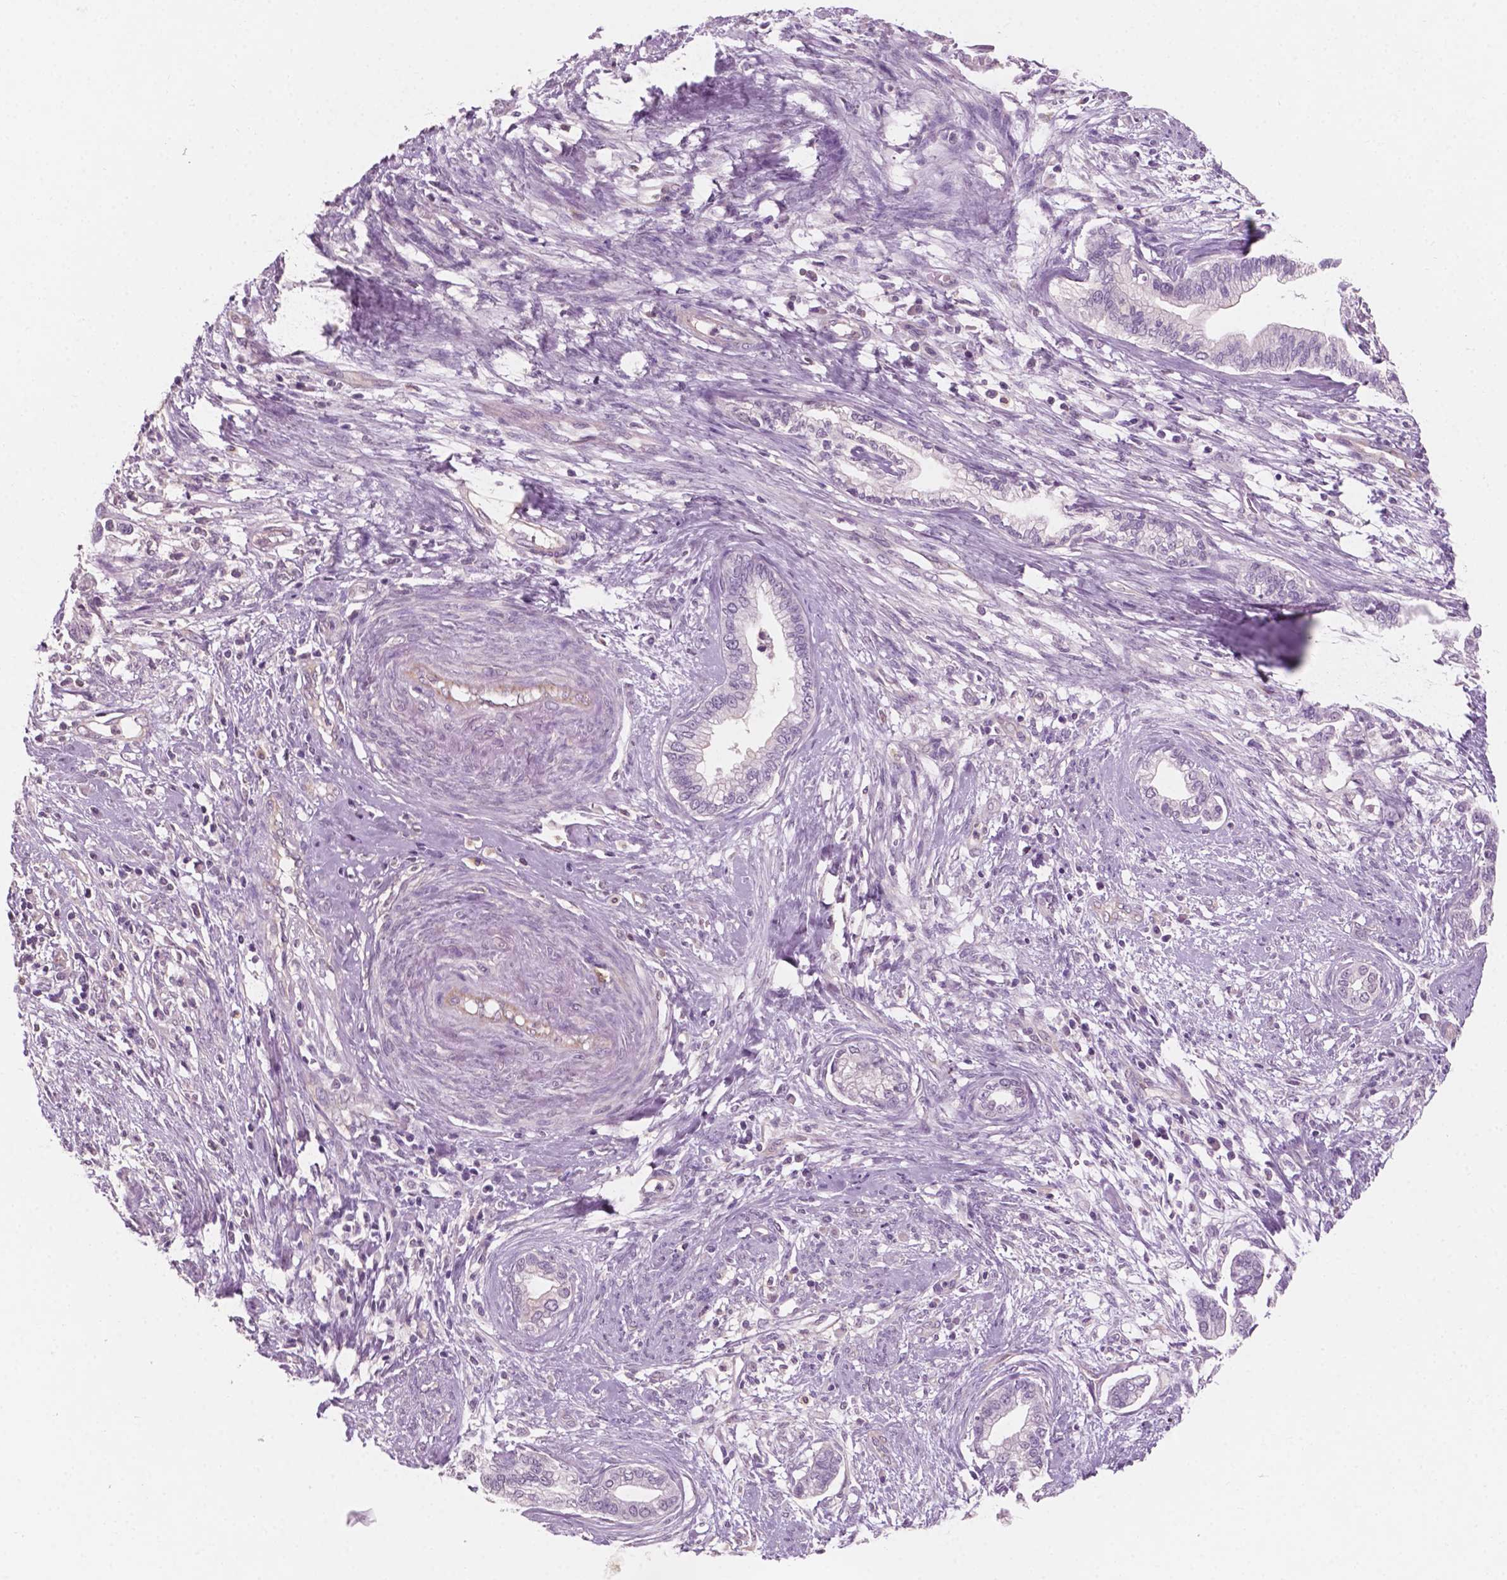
{"staining": {"intensity": "negative", "quantity": "none", "location": "none"}, "tissue": "cervical cancer", "cell_type": "Tumor cells", "image_type": "cancer", "snomed": [{"axis": "morphology", "description": "Adenocarcinoma, NOS"}, {"axis": "topography", "description": "Cervix"}], "caption": "DAB (3,3'-diaminobenzidine) immunohistochemical staining of human cervical cancer (adenocarcinoma) exhibits no significant staining in tumor cells. (Stains: DAB immunohistochemistry with hematoxylin counter stain, Microscopy: brightfield microscopy at high magnification).", "gene": "AWAT1", "patient": {"sex": "female", "age": 62}}